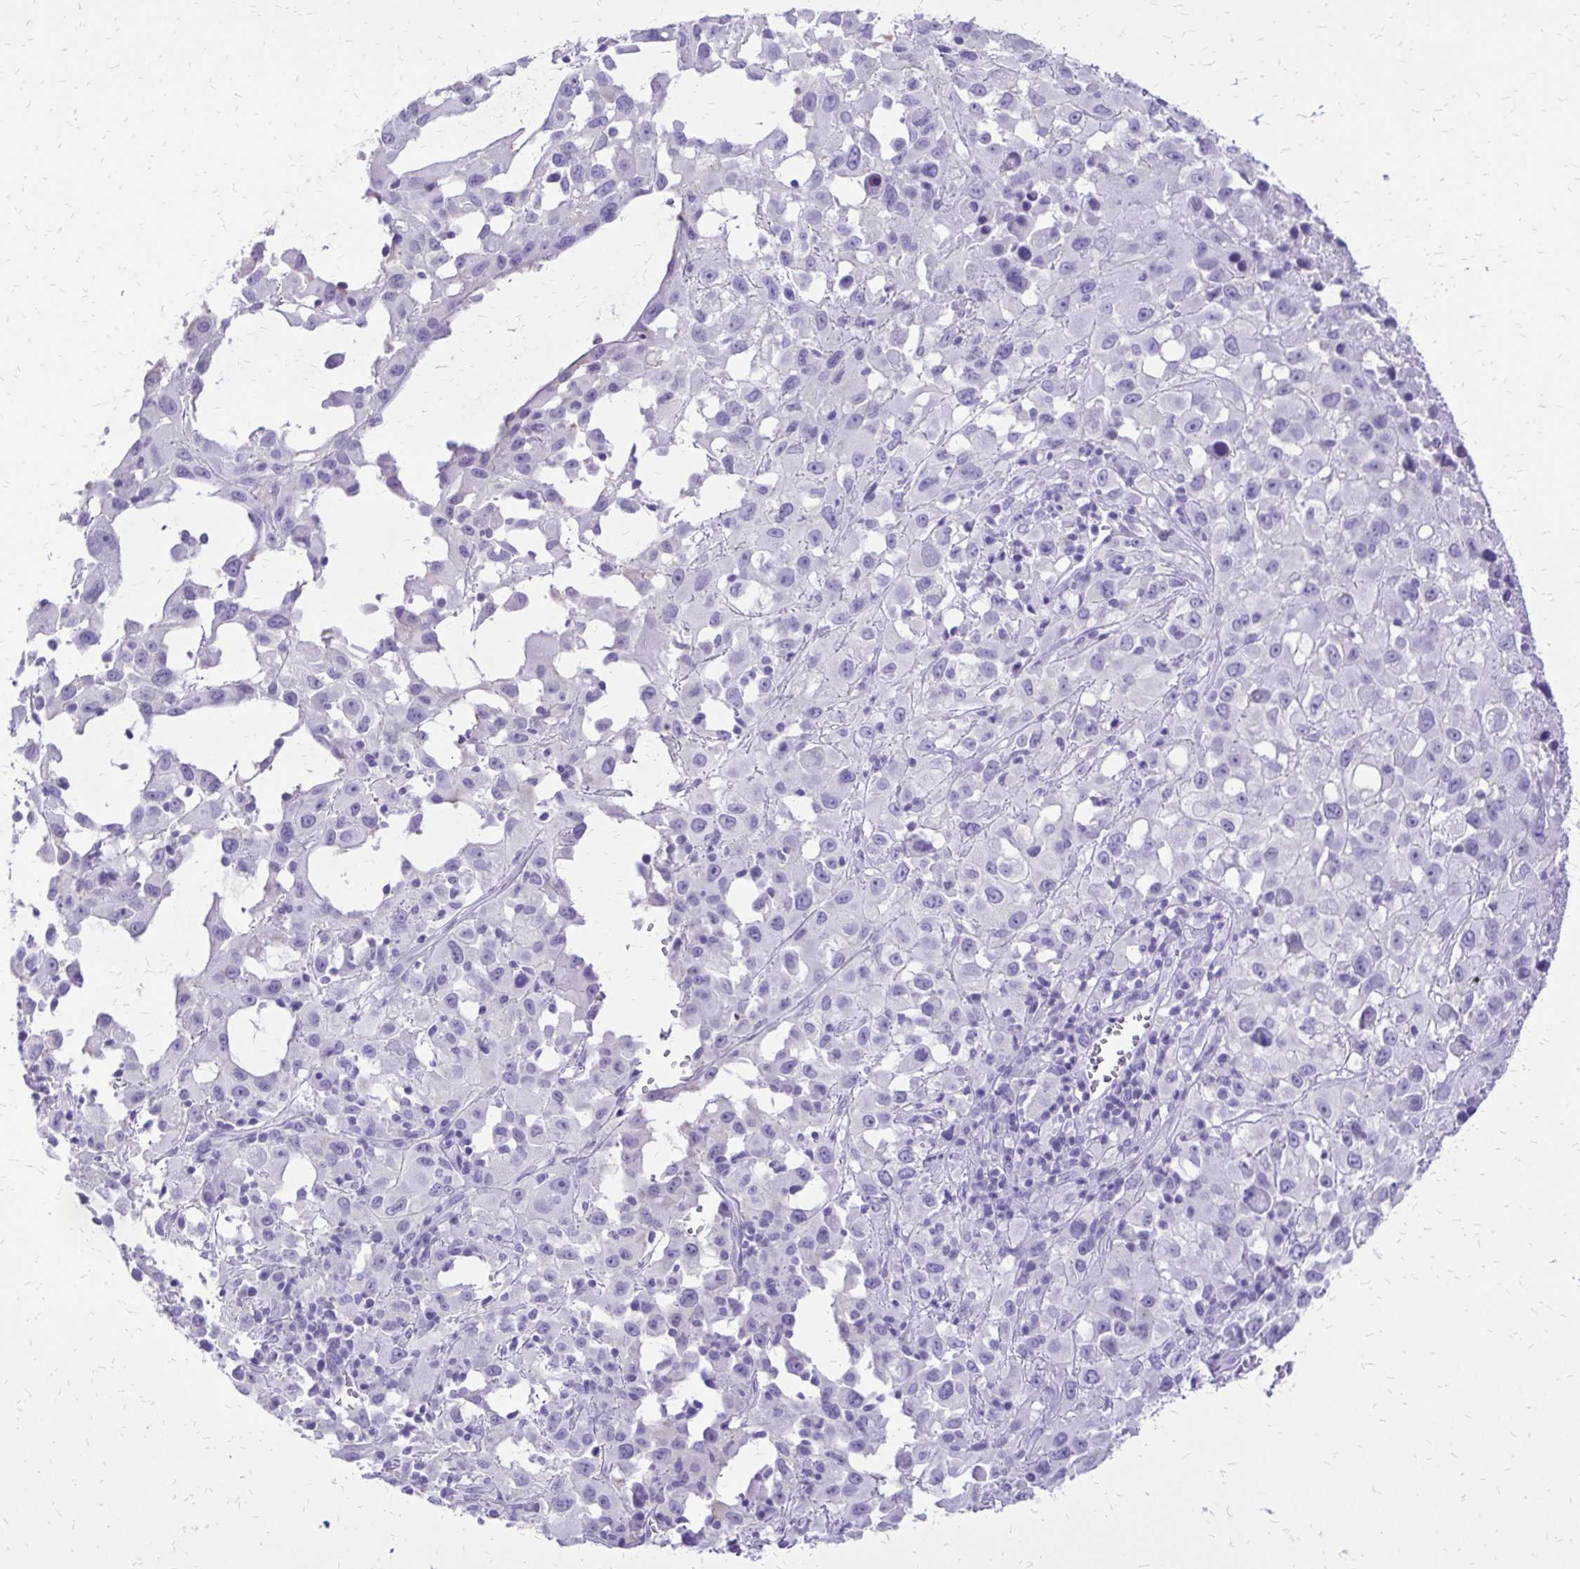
{"staining": {"intensity": "negative", "quantity": "none", "location": "none"}, "tissue": "melanoma", "cell_type": "Tumor cells", "image_type": "cancer", "snomed": [{"axis": "morphology", "description": "Malignant melanoma, Metastatic site"}, {"axis": "topography", "description": "Soft tissue"}], "caption": "Tumor cells are negative for brown protein staining in melanoma.", "gene": "SLC32A1", "patient": {"sex": "male", "age": 50}}